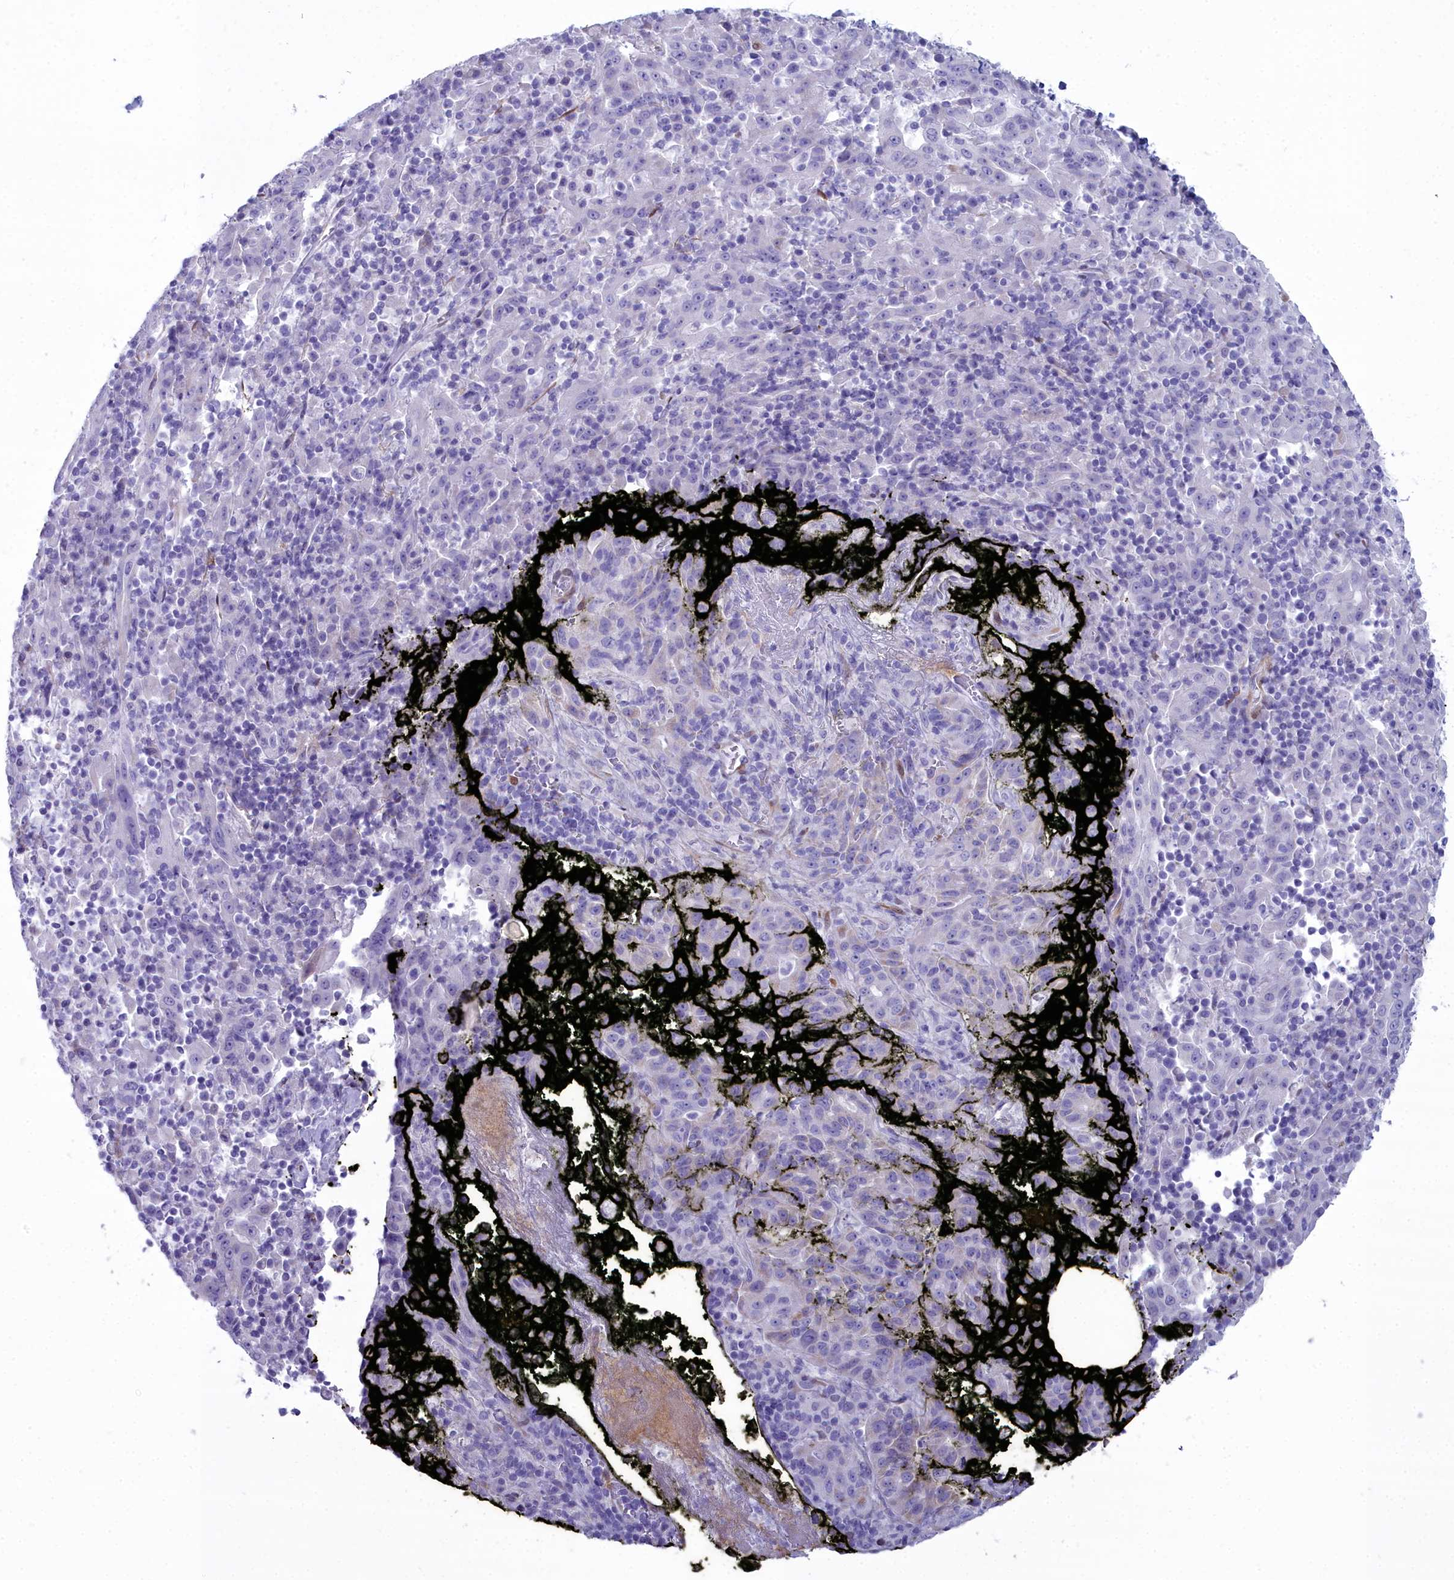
{"staining": {"intensity": "negative", "quantity": "none", "location": "none"}, "tissue": "pancreatic cancer", "cell_type": "Tumor cells", "image_type": "cancer", "snomed": [{"axis": "morphology", "description": "Adenocarcinoma, NOS"}, {"axis": "topography", "description": "Pancreas"}], "caption": "This is a micrograph of immunohistochemistry staining of pancreatic cancer (adenocarcinoma), which shows no positivity in tumor cells.", "gene": "PPP1R14A", "patient": {"sex": "male", "age": 63}}